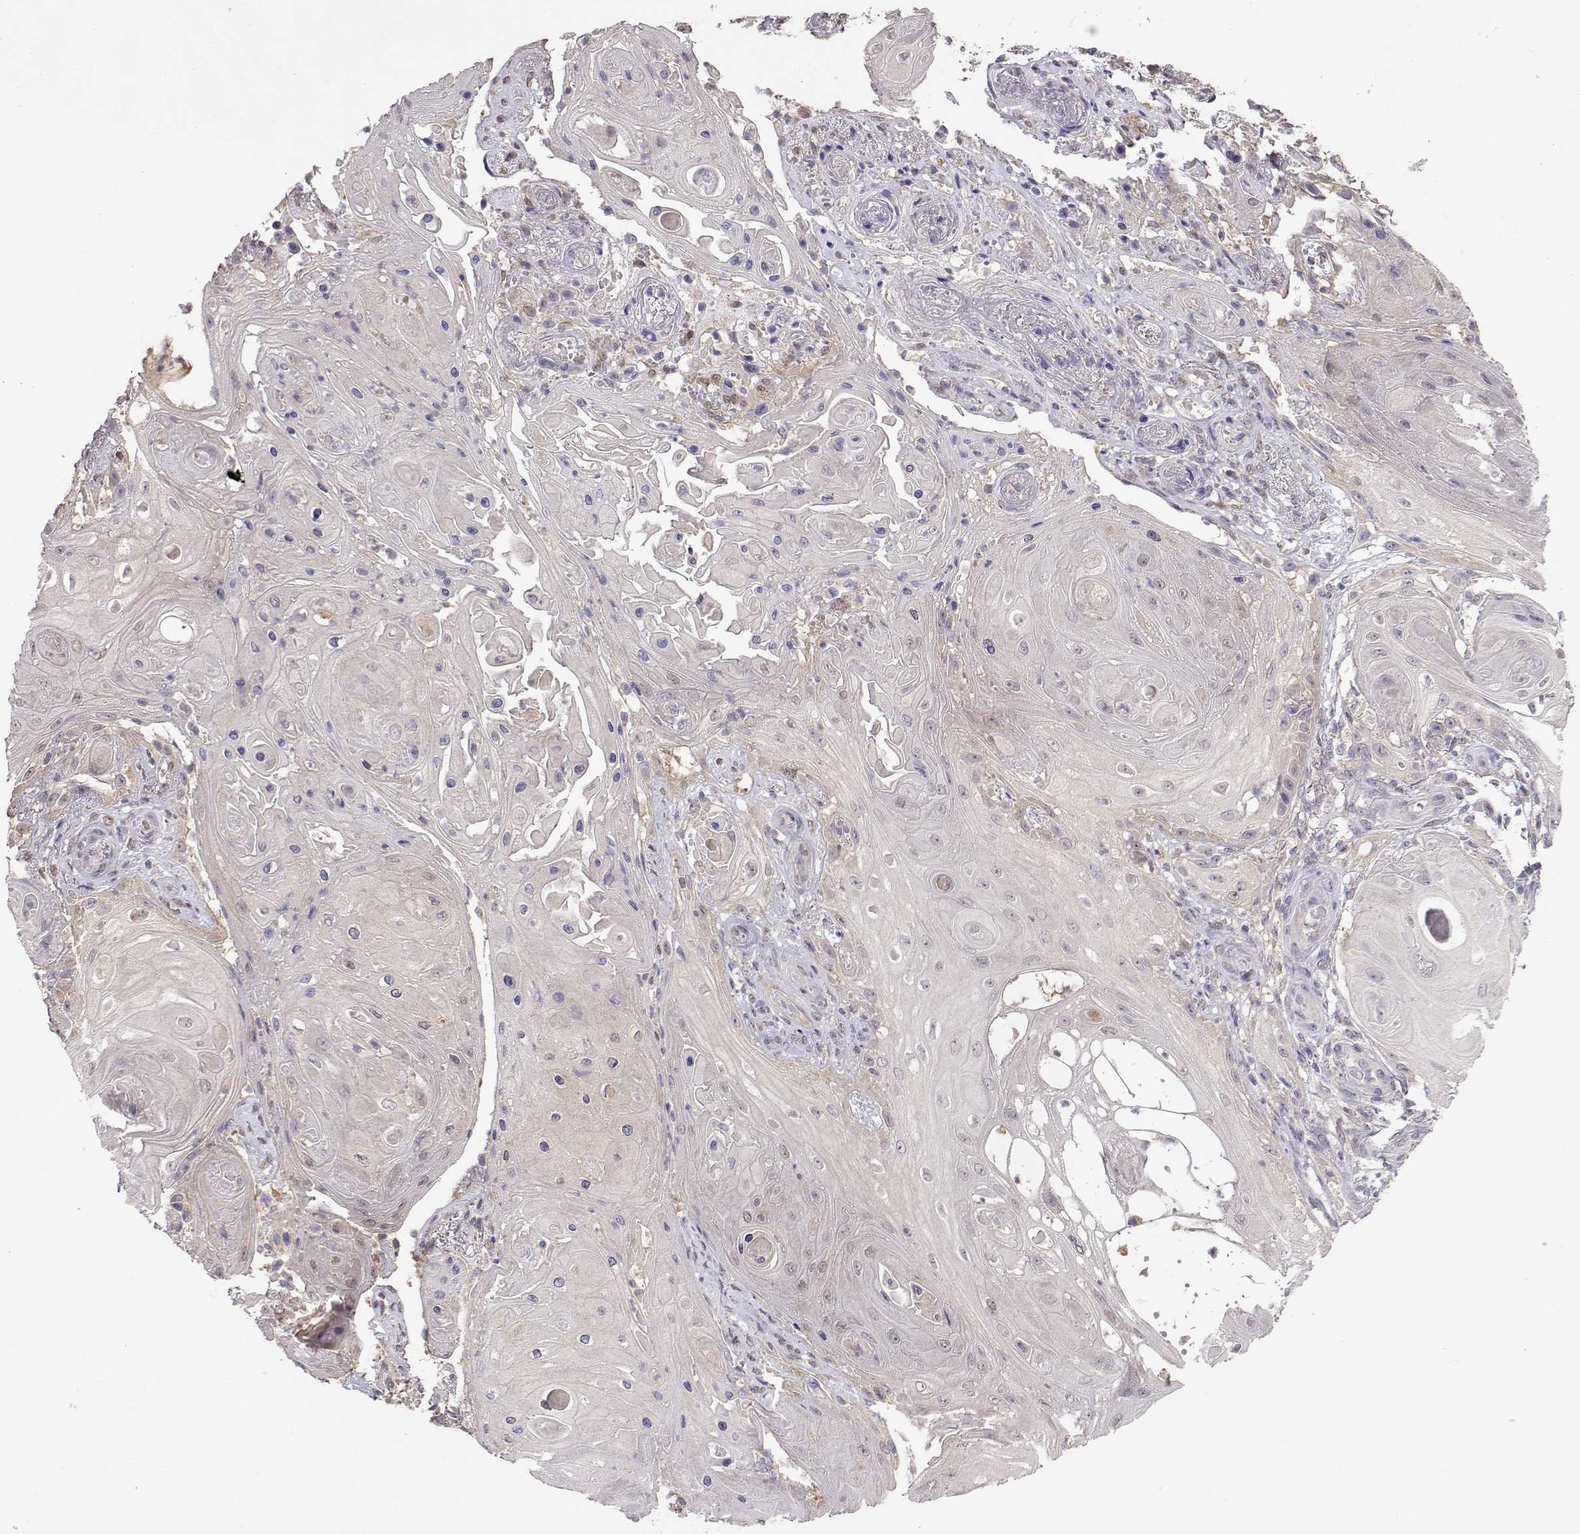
{"staining": {"intensity": "negative", "quantity": "none", "location": "none"}, "tissue": "skin cancer", "cell_type": "Tumor cells", "image_type": "cancer", "snomed": [{"axis": "morphology", "description": "Squamous cell carcinoma, NOS"}, {"axis": "topography", "description": "Skin"}], "caption": "High magnification brightfield microscopy of skin squamous cell carcinoma stained with DAB (3,3'-diaminobenzidine) (brown) and counterstained with hematoxylin (blue): tumor cells show no significant positivity.", "gene": "NCAM2", "patient": {"sex": "male", "age": 62}}